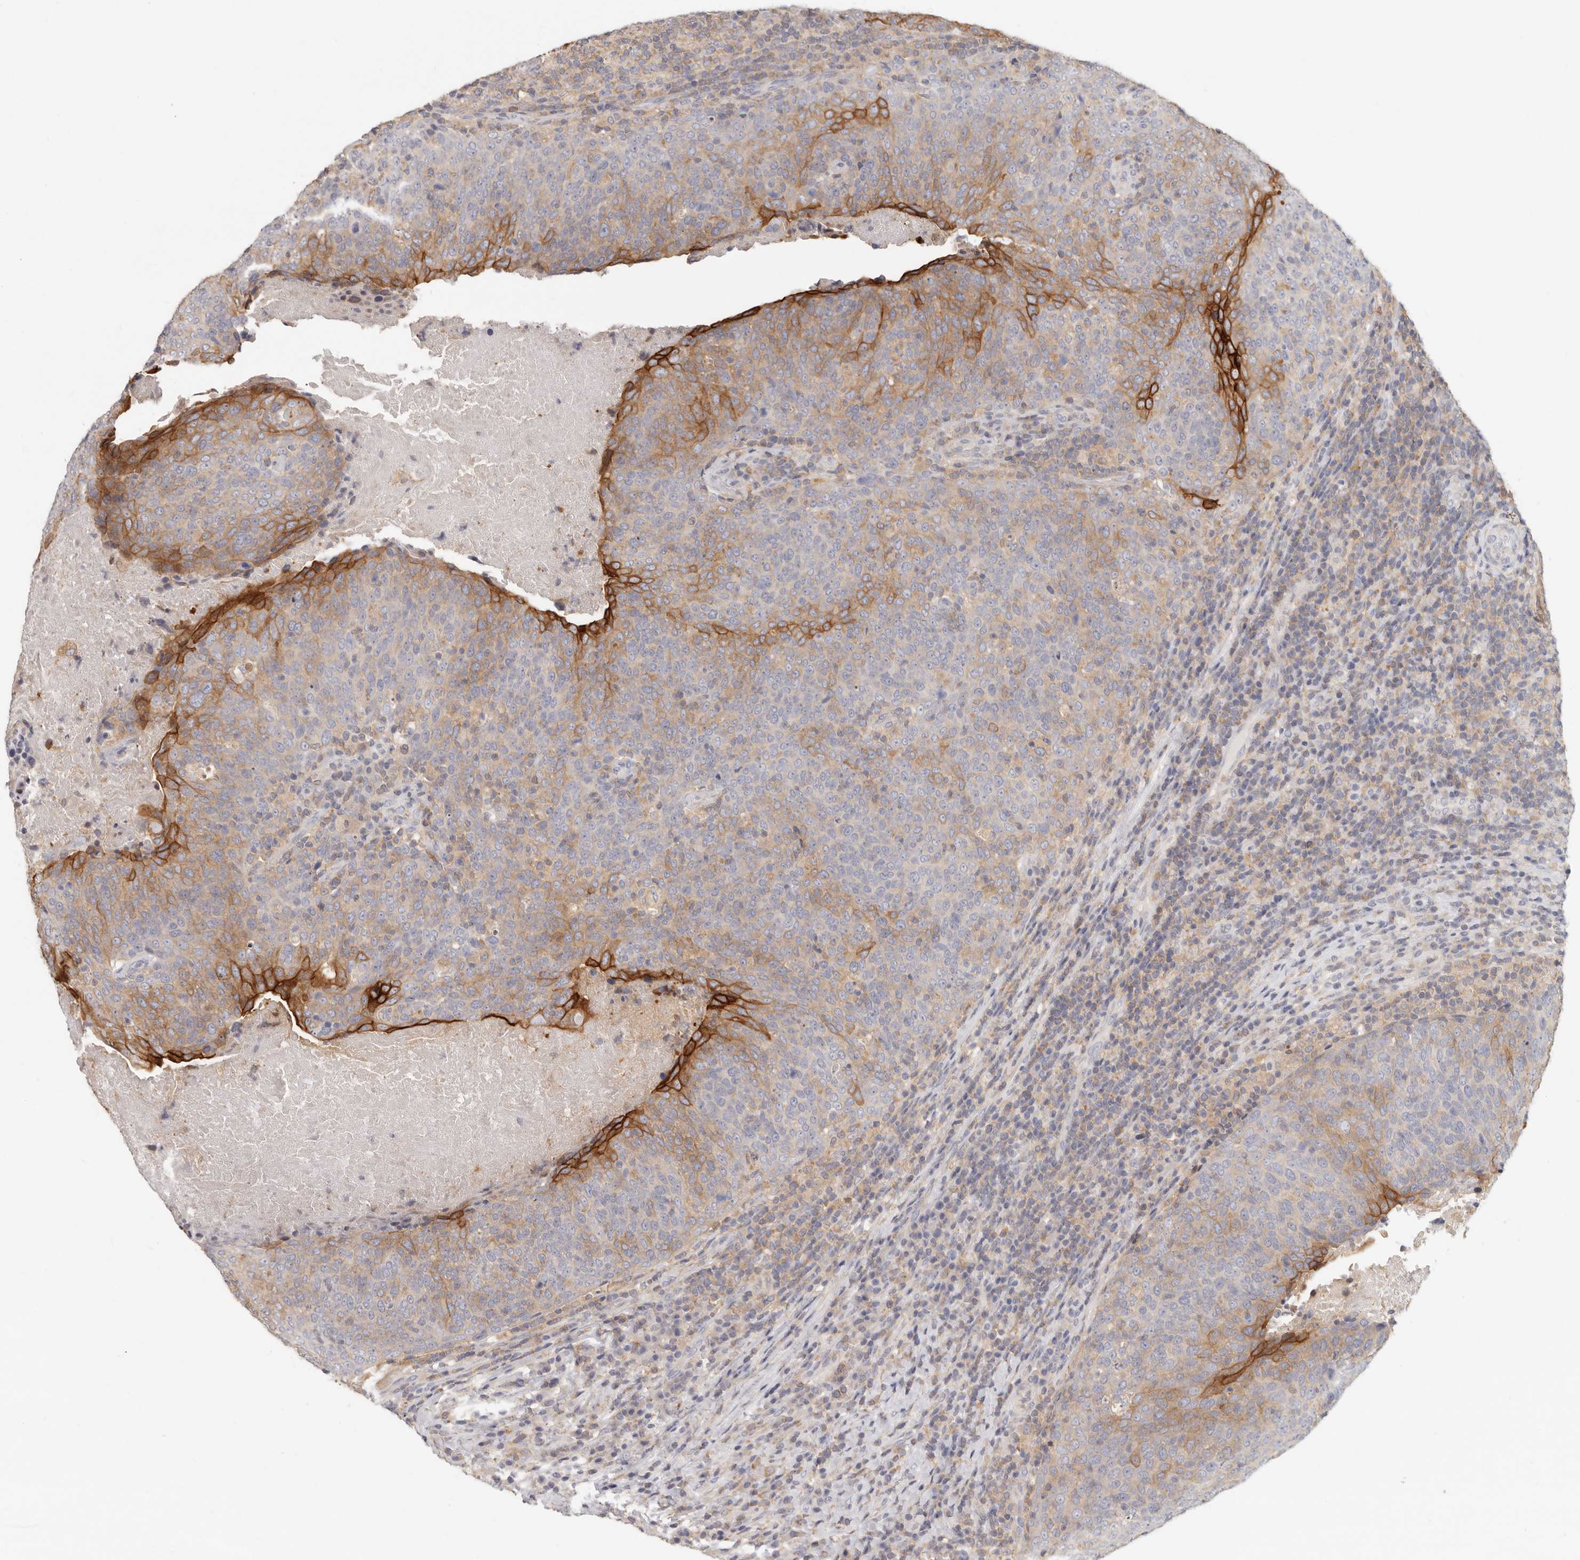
{"staining": {"intensity": "strong", "quantity": "<25%", "location": "cytoplasmic/membranous"}, "tissue": "head and neck cancer", "cell_type": "Tumor cells", "image_type": "cancer", "snomed": [{"axis": "morphology", "description": "Squamous cell carcinoma, NOS"}, {"axis": "morphology", "description": "Squamous cell carcinoma, metastatic, NOS"}, {"axis": "topography", "description": "Lymph node"}, {"axis": "topography", "description": "Head-Neck"}], "caption": "Squamous cell carcinoma (head and neck) stained with a protein marker displays strong staining in tumor cells.", "gene": "ANXA9", "patient": {"sex": "male", "age": 62}}